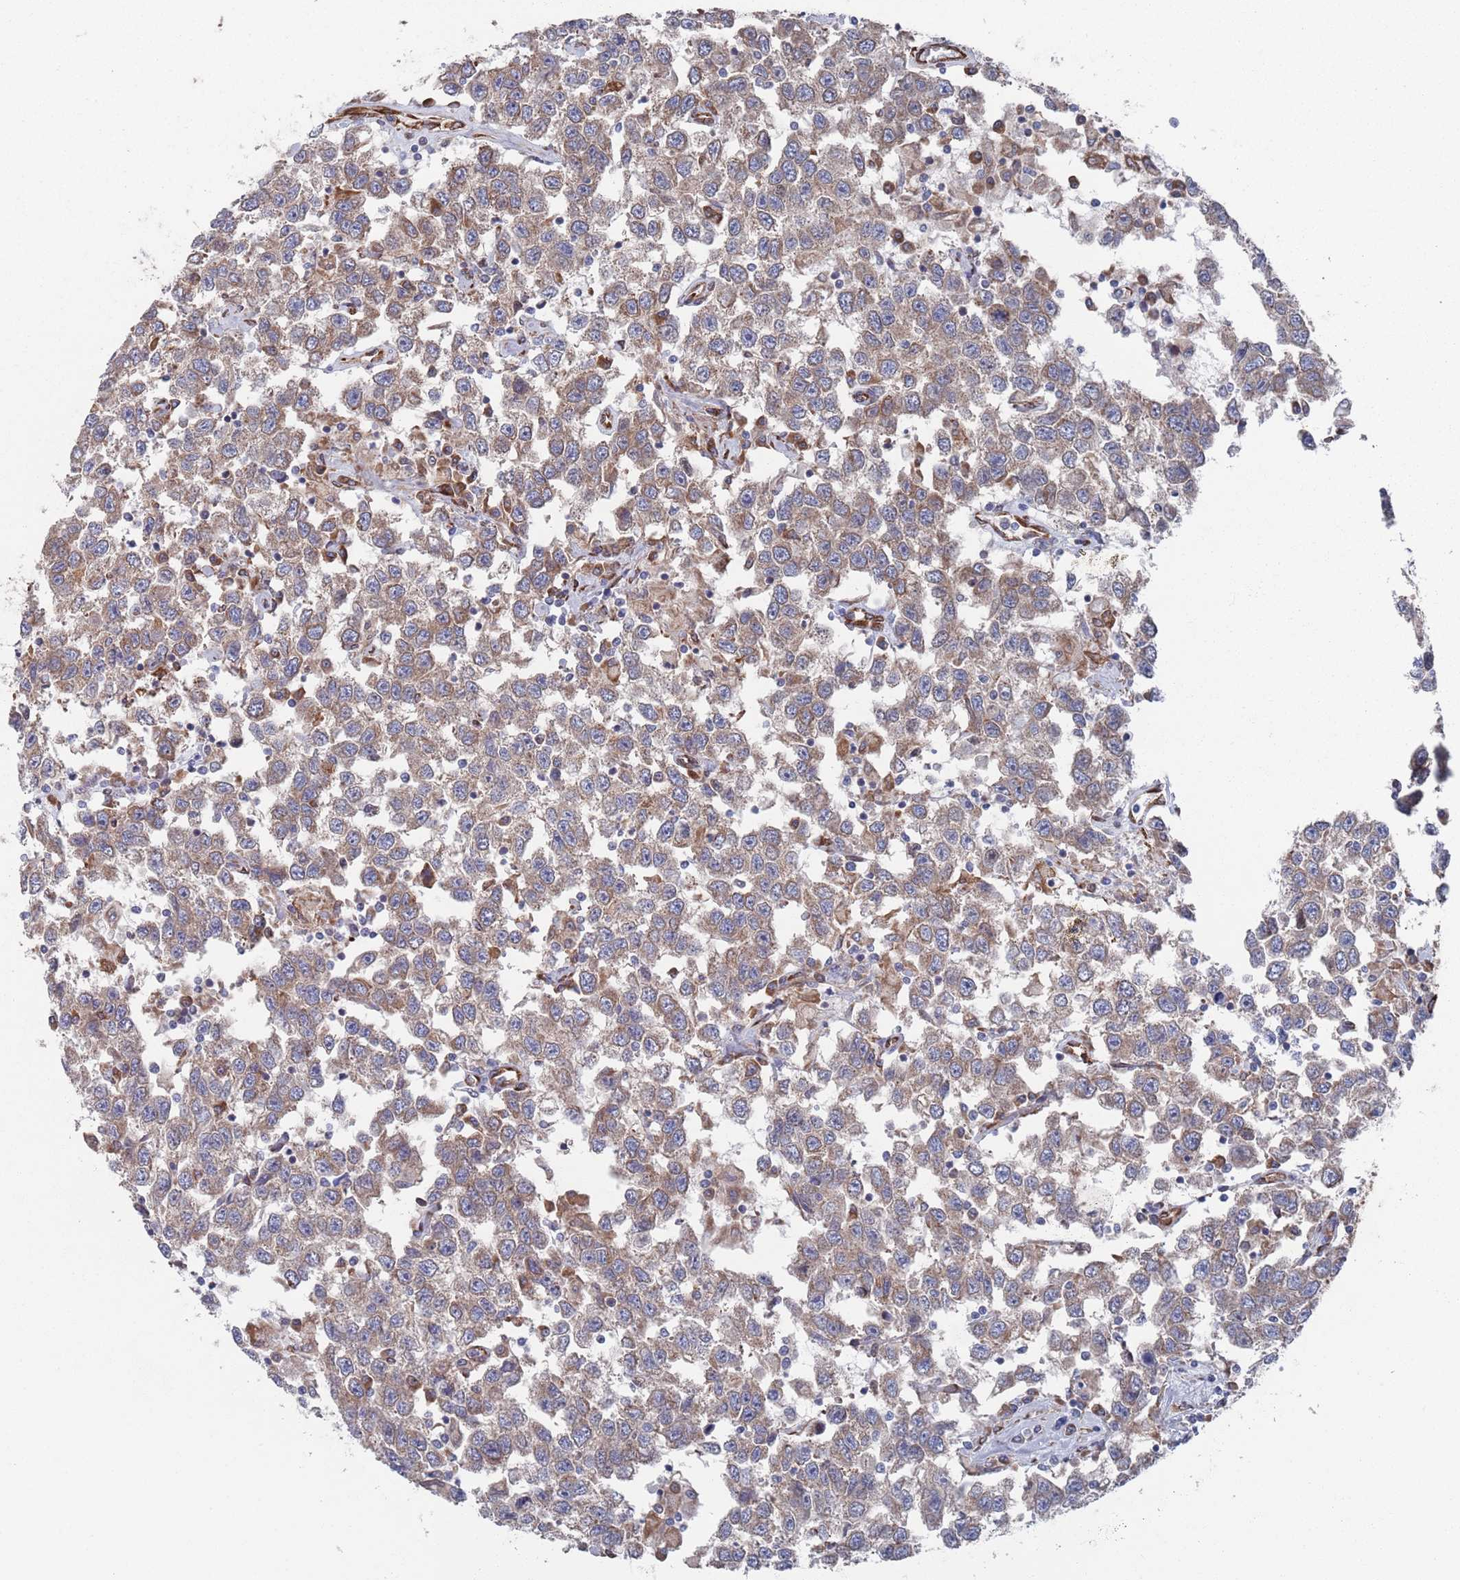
{"staining": {"intensity": "weak", "quantity": "25%-75%", "location": "cytoplasmic/membranous"}, "tissue": "testis cancer", "cell_type": "Tumor cells", "image_type": "cancer", "snomed": [{"axis": "morphology", "description": "Seminoma, NOS"}, {"axis": "topography", "description": "Testis"}], "caption": "Approximately 25%-75% of tumor cells in human seminoma (testis) demonstrate weak cytoplasmic/membranous protein expression as visualized by brown immunohistochemical staining.", "gene": "CCDC106", "patient": {"sex": "male", "age": 41}}